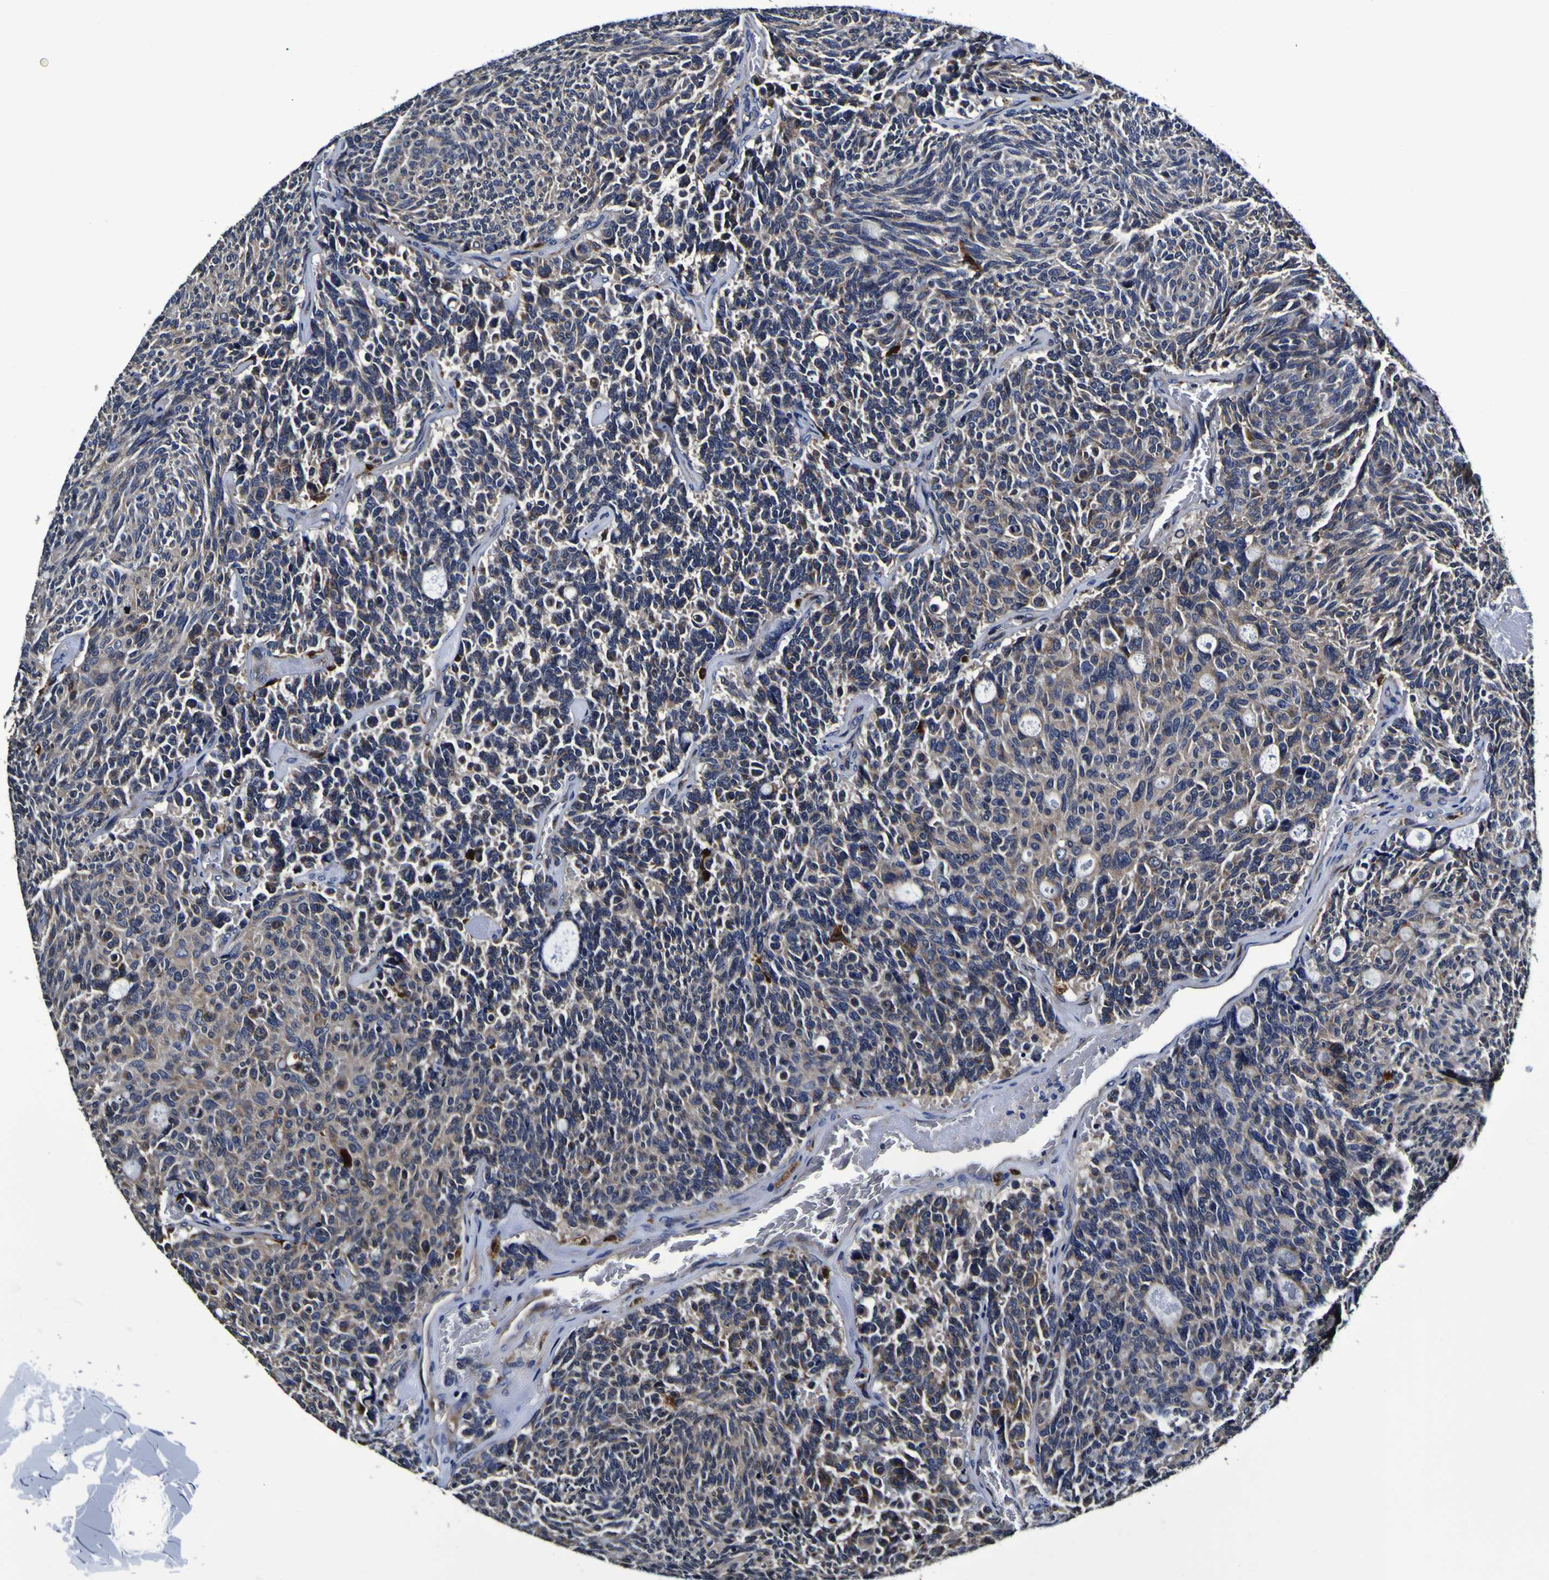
{"staining": {"intensity": "moderate", "quantity": "25%-75%", "location": "cytoplasmic/membranous"}, "tissue": "carcinoid", "cell_type": "Tumor cells", "image_type": "cancer", "snomed": [{"axis": "morphology", "description": "Carcinoid, malignant, NOS"}, {"axis": "topography", "description": "Pancreas"}], "caption": "Immunohistochemistry (DAB (3,3'-diaminobenzidine)) staining of human carcinoid reveals moderate cytoplasmic/membranous protein positivity in approximately 25%-75% of tumor cells.", "gene": "GPX1", "patient": {"sex": "female", "age": 54}}